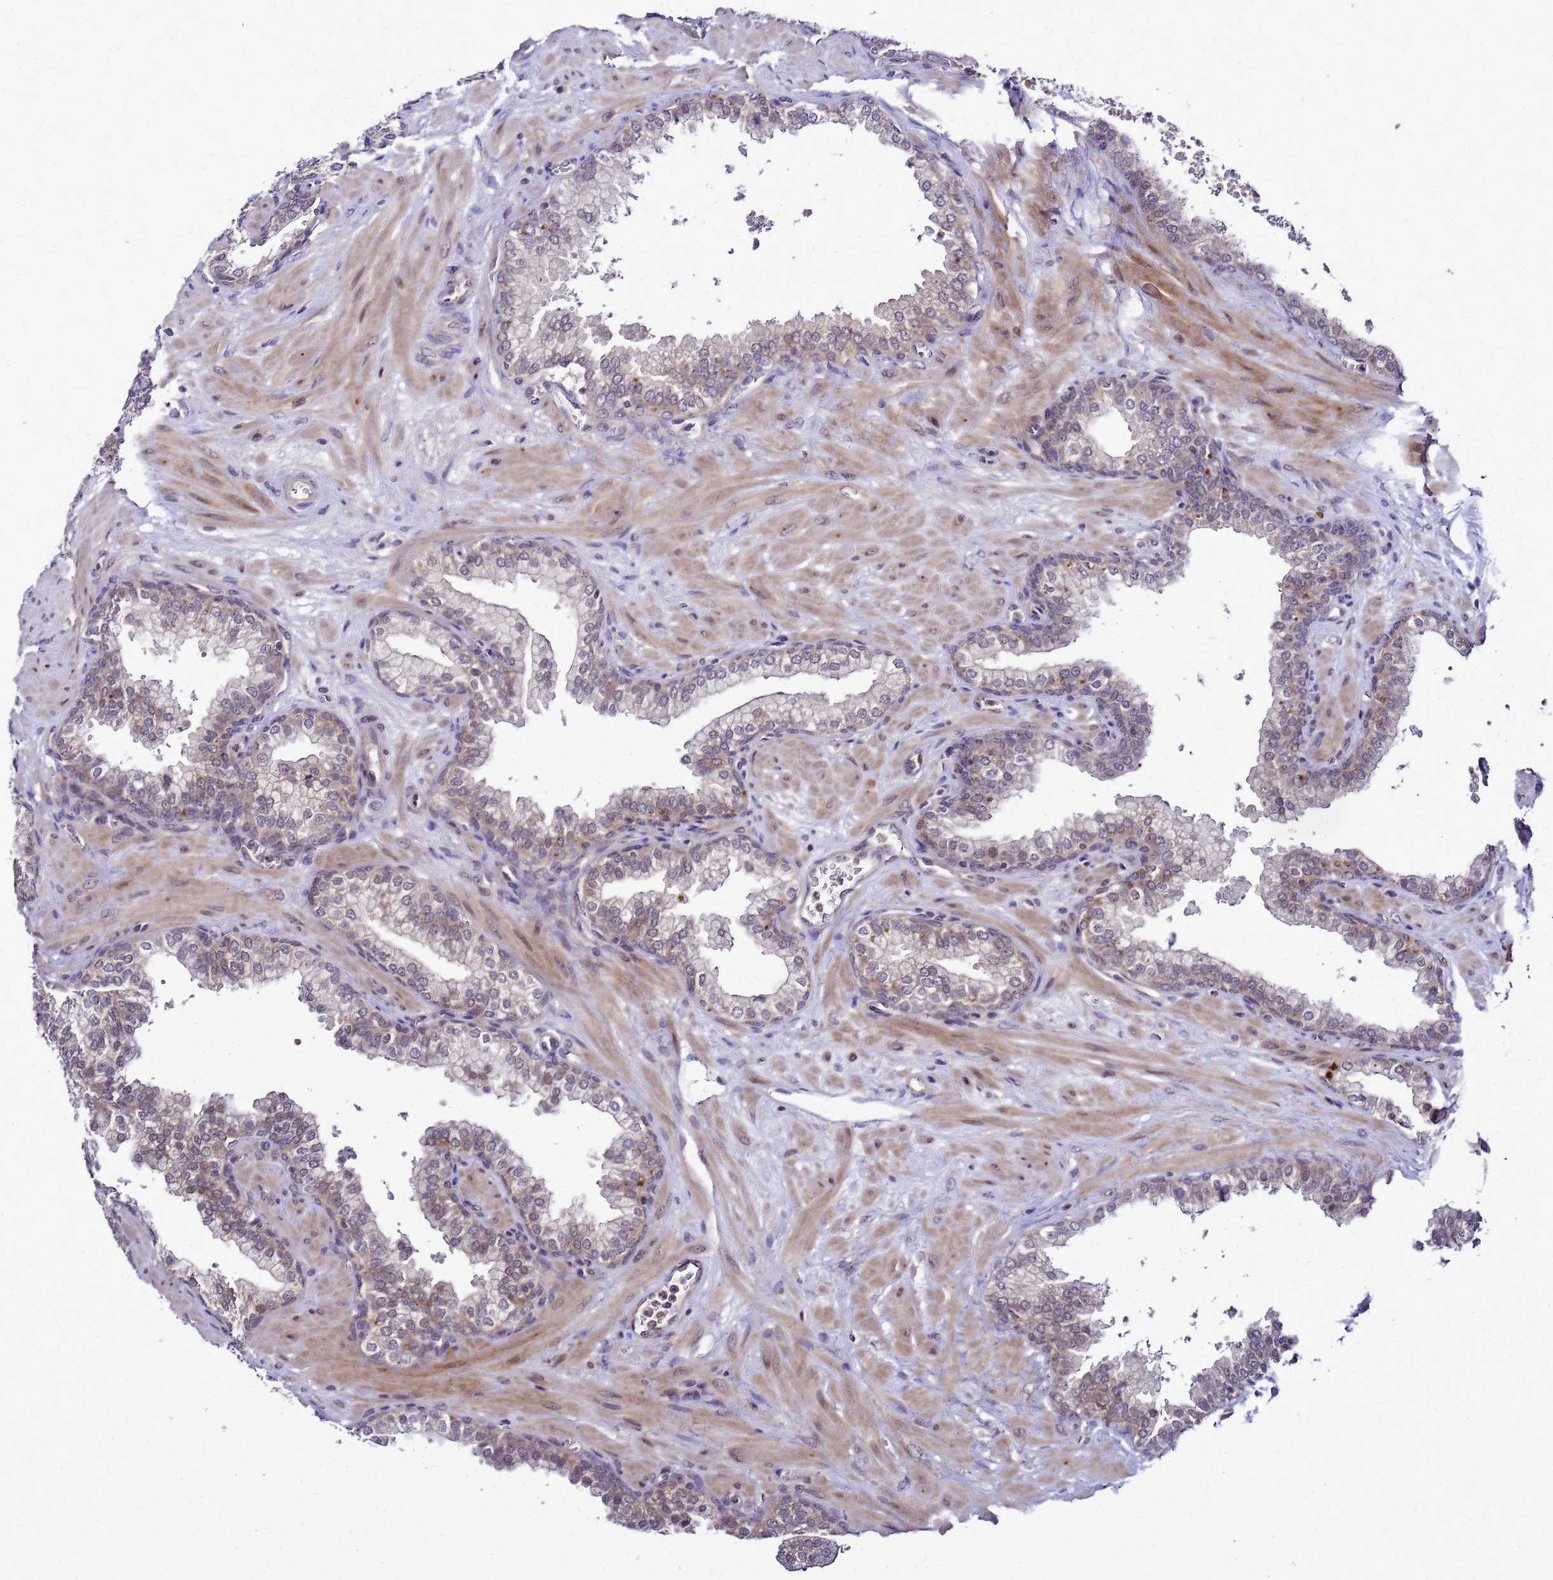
{"staining": {"intensity": "weak", "quantity": "25%-75%", "location": "cytoplasmic/membranous"}, "tissue": "prostate", "cell_type": "Glandular cells", "image_type": "normal", "snomed": [{"axis": "morphology", "description": "Normal tissue, NOS"}, {"axis": "topography", "description": "Prostate"}], "caption": "Protein expression analysis of benign prostate shows weak cytoplasmic/membranous staining in approximately 25%-75% of glandular cells. The protein of interest is shown in brown color, while the nuclei are stained blue.", "gene": "SAT1", "patient": {"sex": "male", "age": 60}}